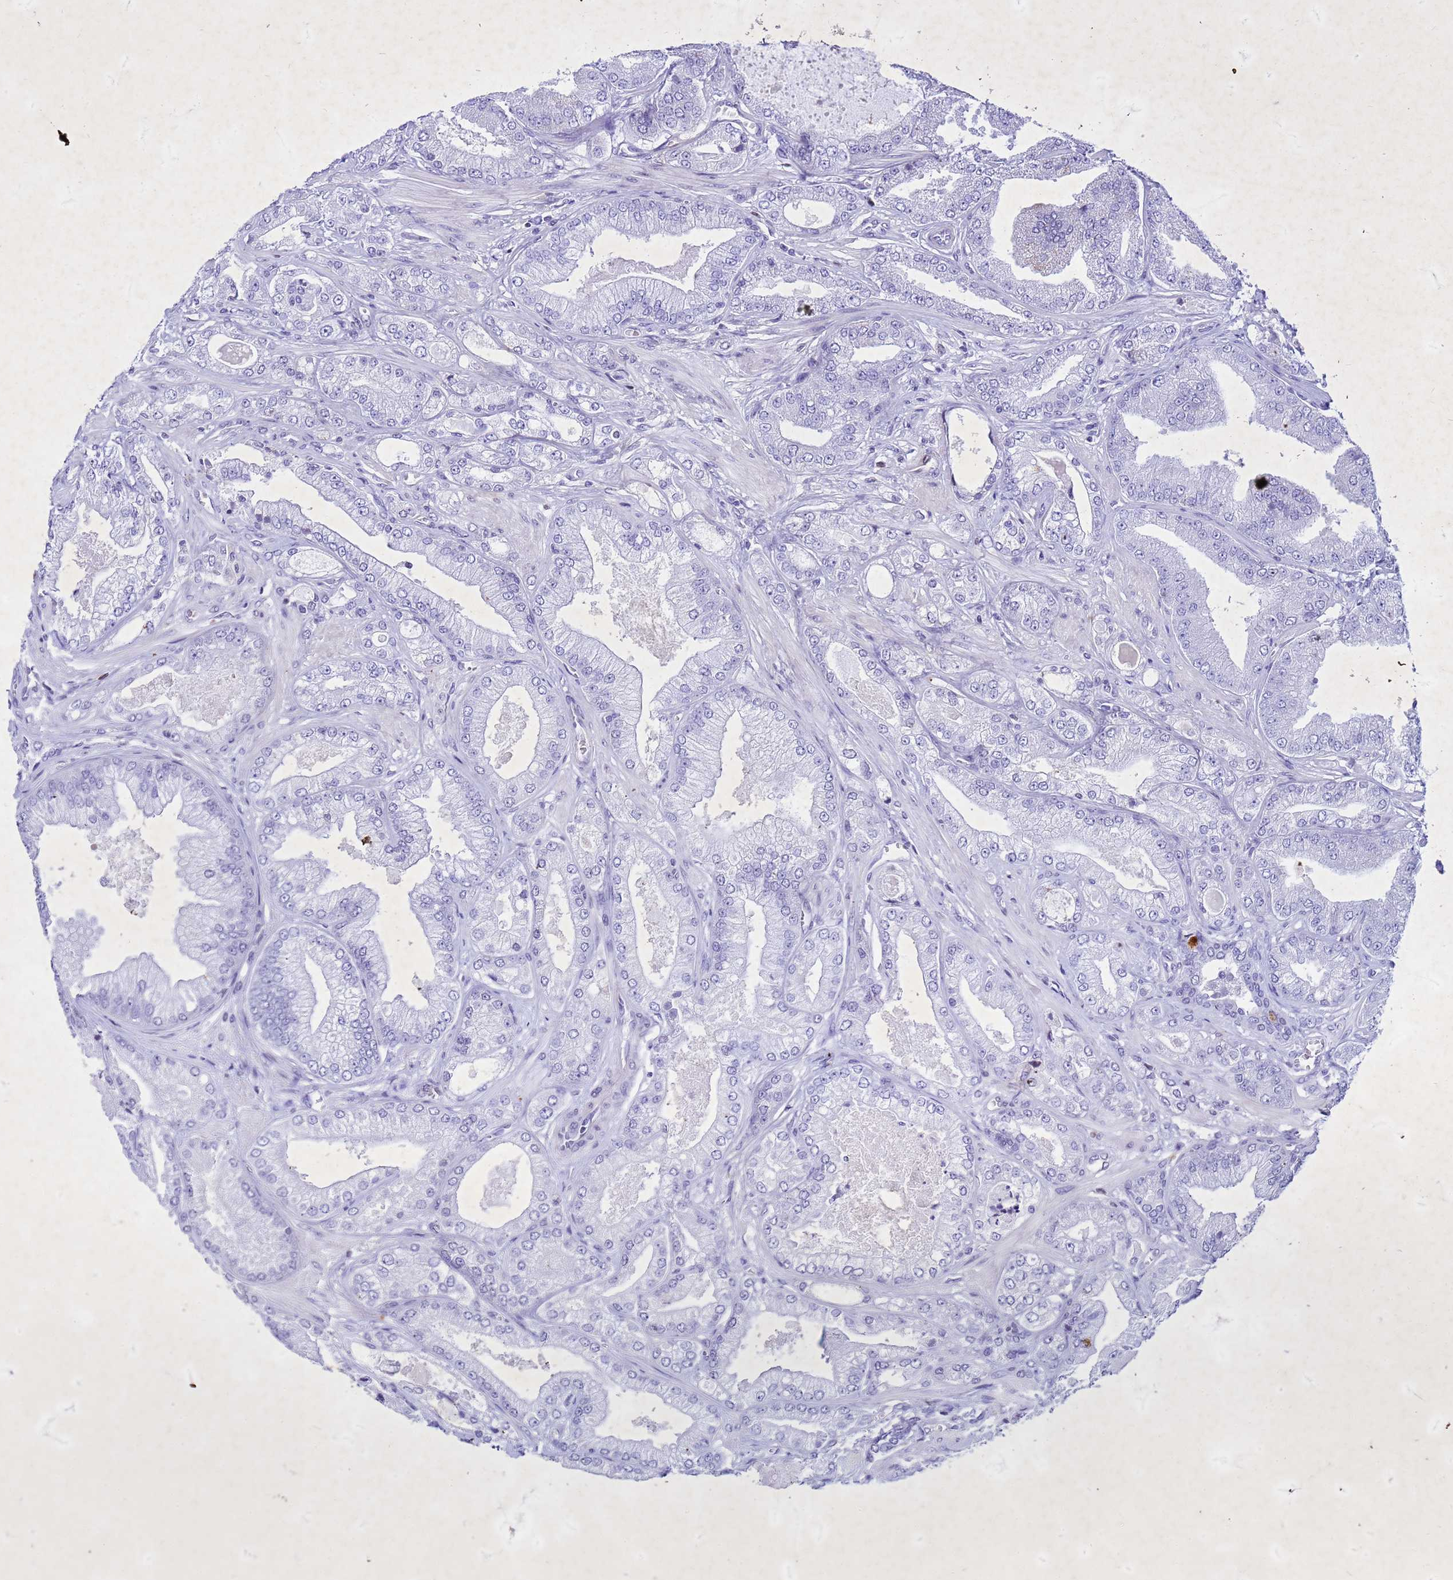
{"staining": {"intensity": "negative", "quantity": "none", "location": "none"}, "tissue": "prostate cancer", "cell_type": "Tumor cells", "image_type": "cancer", "snomed": [{"axis": "morphology", "description": "Adenocarcinoma, Low grade"}, {"axis": "topography", "description": "Prostate"}], "caption": "Photomicrograph shows no protein staining in tumor cells of prostate adenocarcinoma (low-grade) tissue.", "gene": "COPS9", "patient": {"sex": "male", "age": 55}}